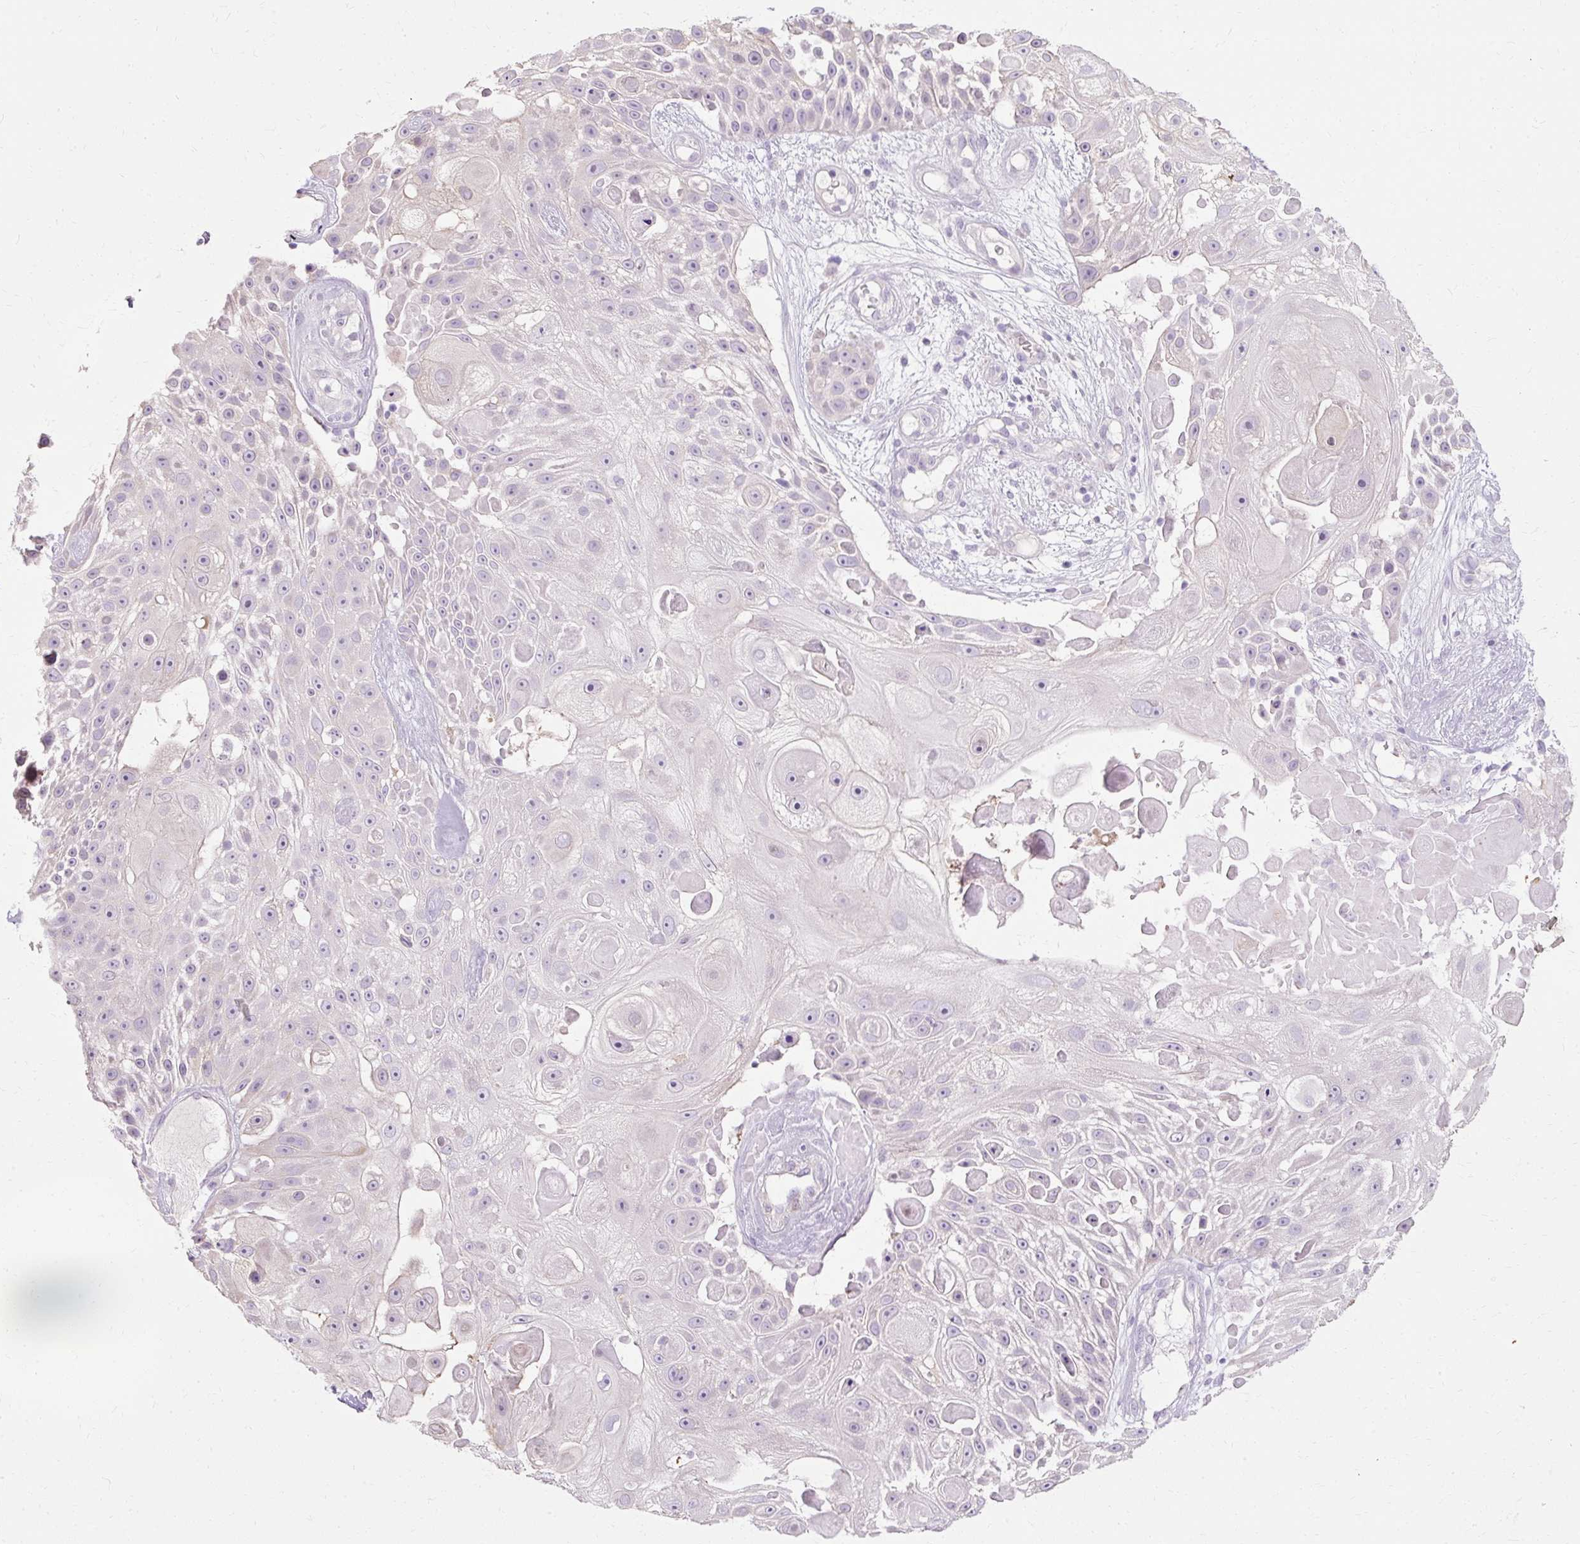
{"staining": {"intensity": "negative", "quantity": "none", "location": "none"}, "tissue": "skin cancer", "cell_type": "Tumor cells", "image_type": "cancer", "snomed": [{"axis": "morphology", "description": "Squamous cell carcinoma, NOS"}, {"axis": "topography", "description": "Skin"}], "caption": "Protein analysis of squamous cell carcinoma (skin) displays no significant staining in tumor cells.", "gene": "HSD11B1", "patient": {"sex": "female", "age": 86}}